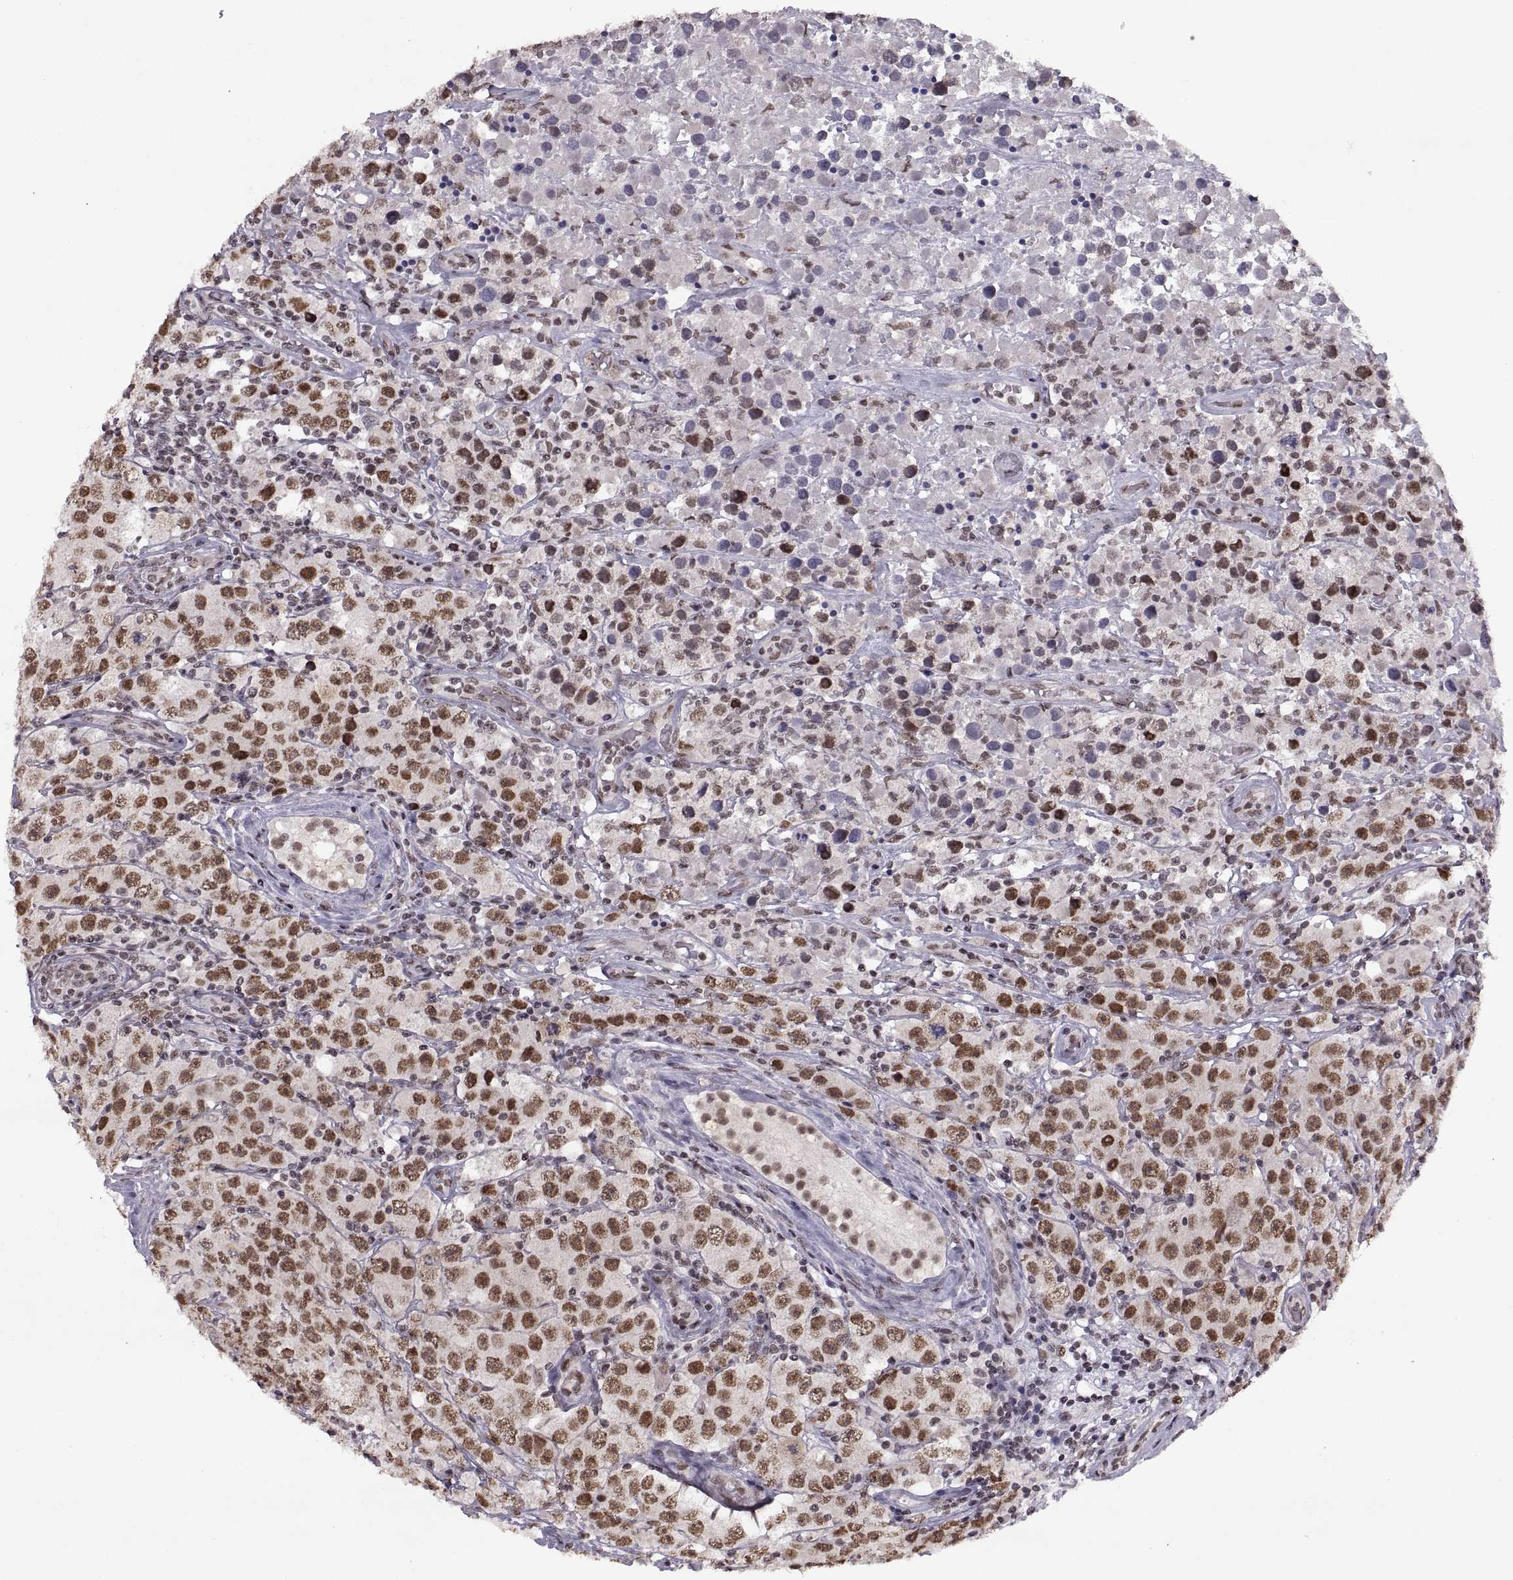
{"staining": {"intensity": "strong", "quantity": "25%-75%", "location": "nuclear"}, "tissue": "testis cancer", "cell_type": "Tumor cells", "image_type": "cancer", "snomed": [{"axis": "morphology", "description": "Seminoma, NOS"}, {"axis": "topography", "description": "Testis"}], "caption": "DAB immunohistochemical staining of human testis cancer (seminoma) shows strong nuclear protein expression in about 25%-75% of tumor cells. The protein is shown in brown color, while the nuclei are stained blue.", "gene": "MT1E", "patient": {"sex": "male", "age": 52}}